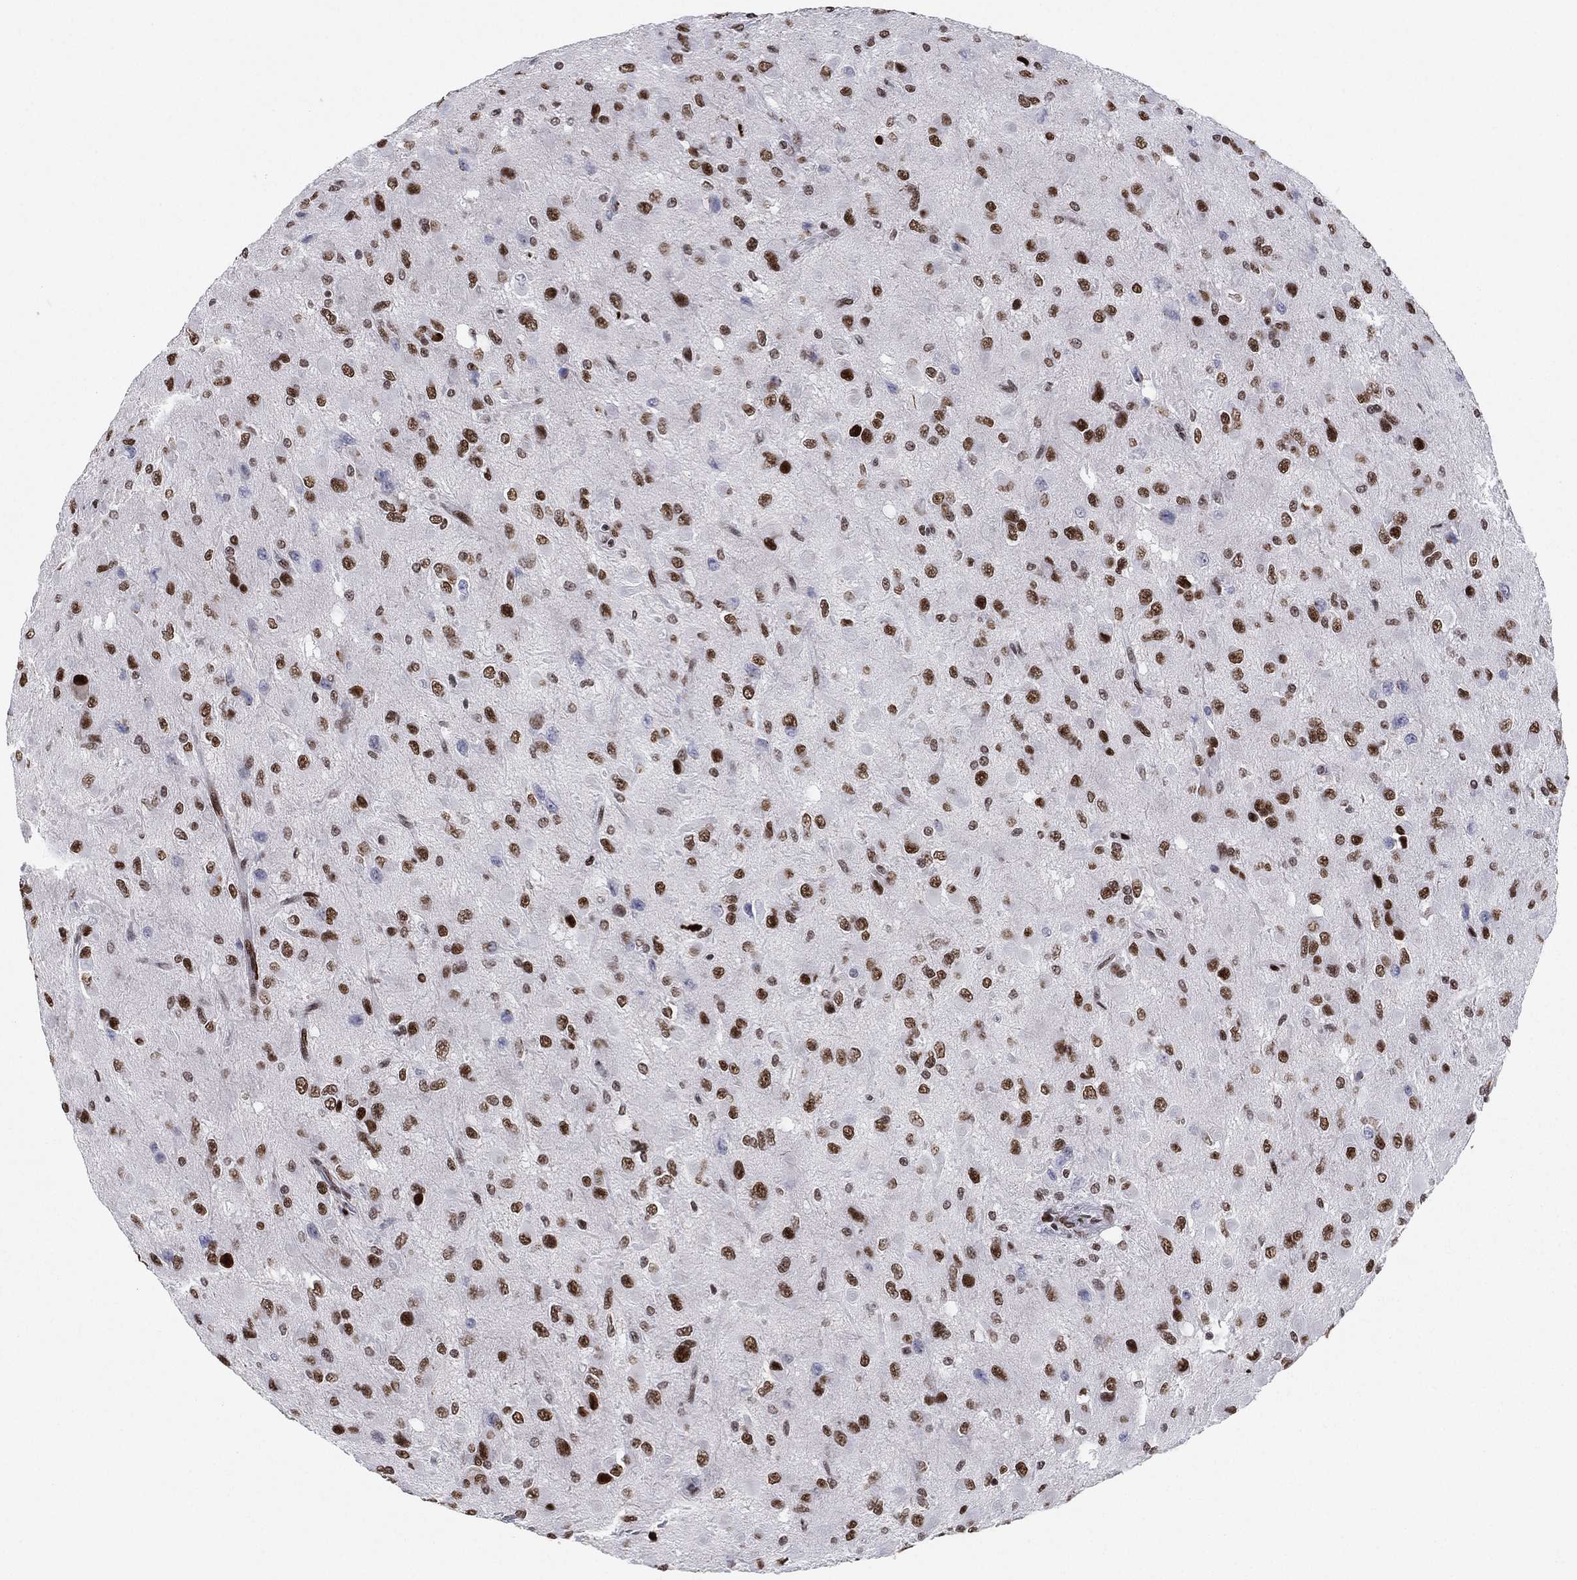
{"staining": {"intensity": "strong", "quantity": ">75%", "location": "nuclear"}, "tissue": "glioma", "cell_type": "Tumor cells", "image_type": "cancer", "snomed": [{"axis": "morphology", "description": "Glioma, malignant, High grade"}, {"axis": "topography", "description": "Cerebral cortex"}], "caption": "An IHC histopathology image of tumor tissue is shown. Protein staining in brown labels strong nuclear positivity in high-grade glioma (malignant) within tumor cells. (DAB = brown stain, brightfield microscopy at high magnification).", "gene": "RTF1", "patient": {"sex": "male", "age": 35}}